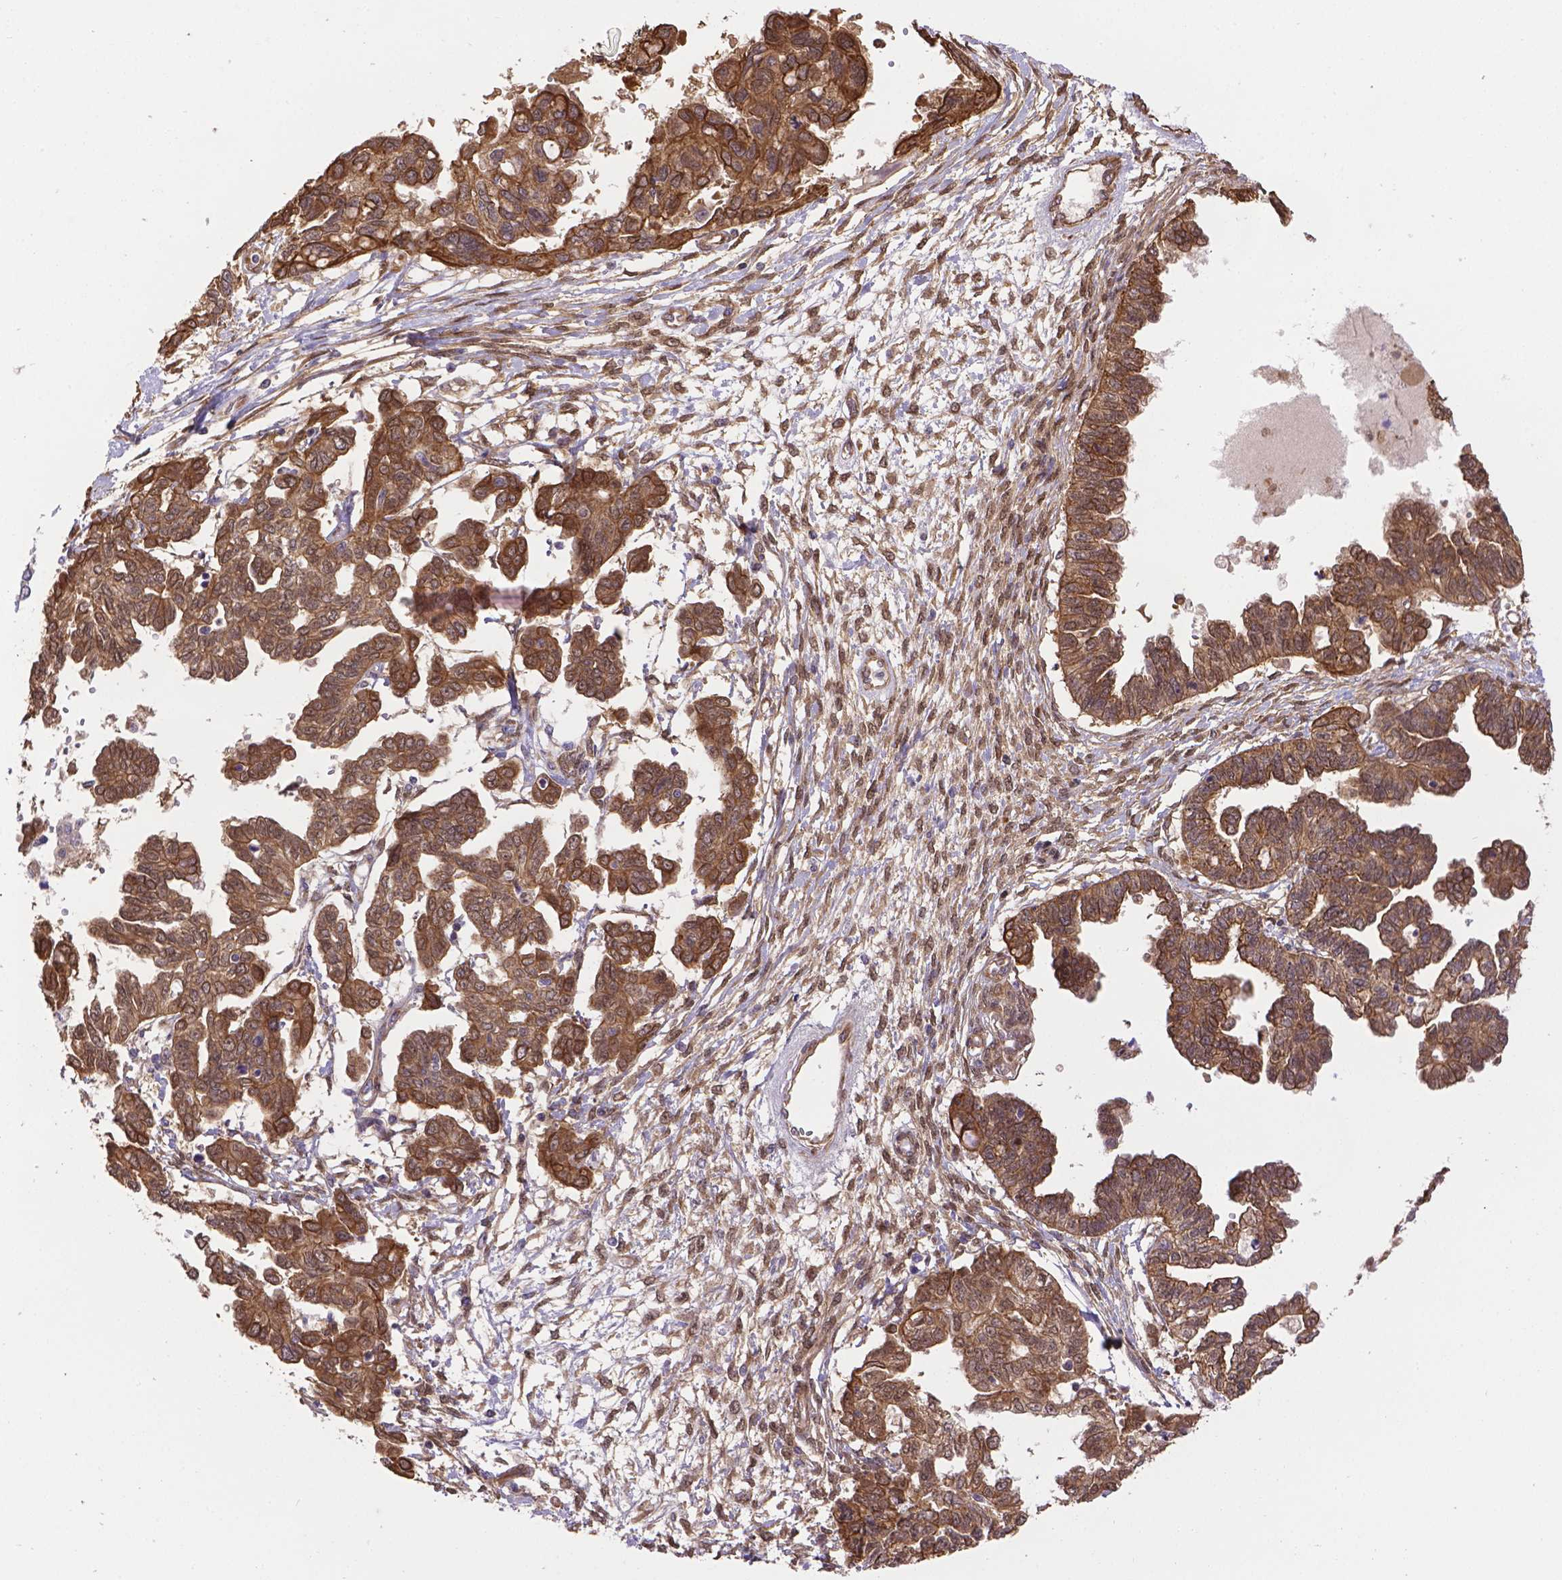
{"staining": {"intensity": "moderate", "quantity": ">75%", "location": "cytoplasmic/membranous"}, "tissue": "ovarian cancer", "cell_type": "Tumor cells", "image_type": "cancer", "snomed": [{"axis": "morphology", "description": "Cystadenocarcinoma, serous, NOS"}, {"axis": "topography", "description": "Ovary"}], "caption": "This photomicrograph demonstrates immunohistochemistry (IHC) staining of human ovarian cancer, with medium moderate cytoplasmic/membranous positivity in approximately >75% of tumor cells.", "gene": "YAP1", "patient": {"sex": "female", "age": 53}}